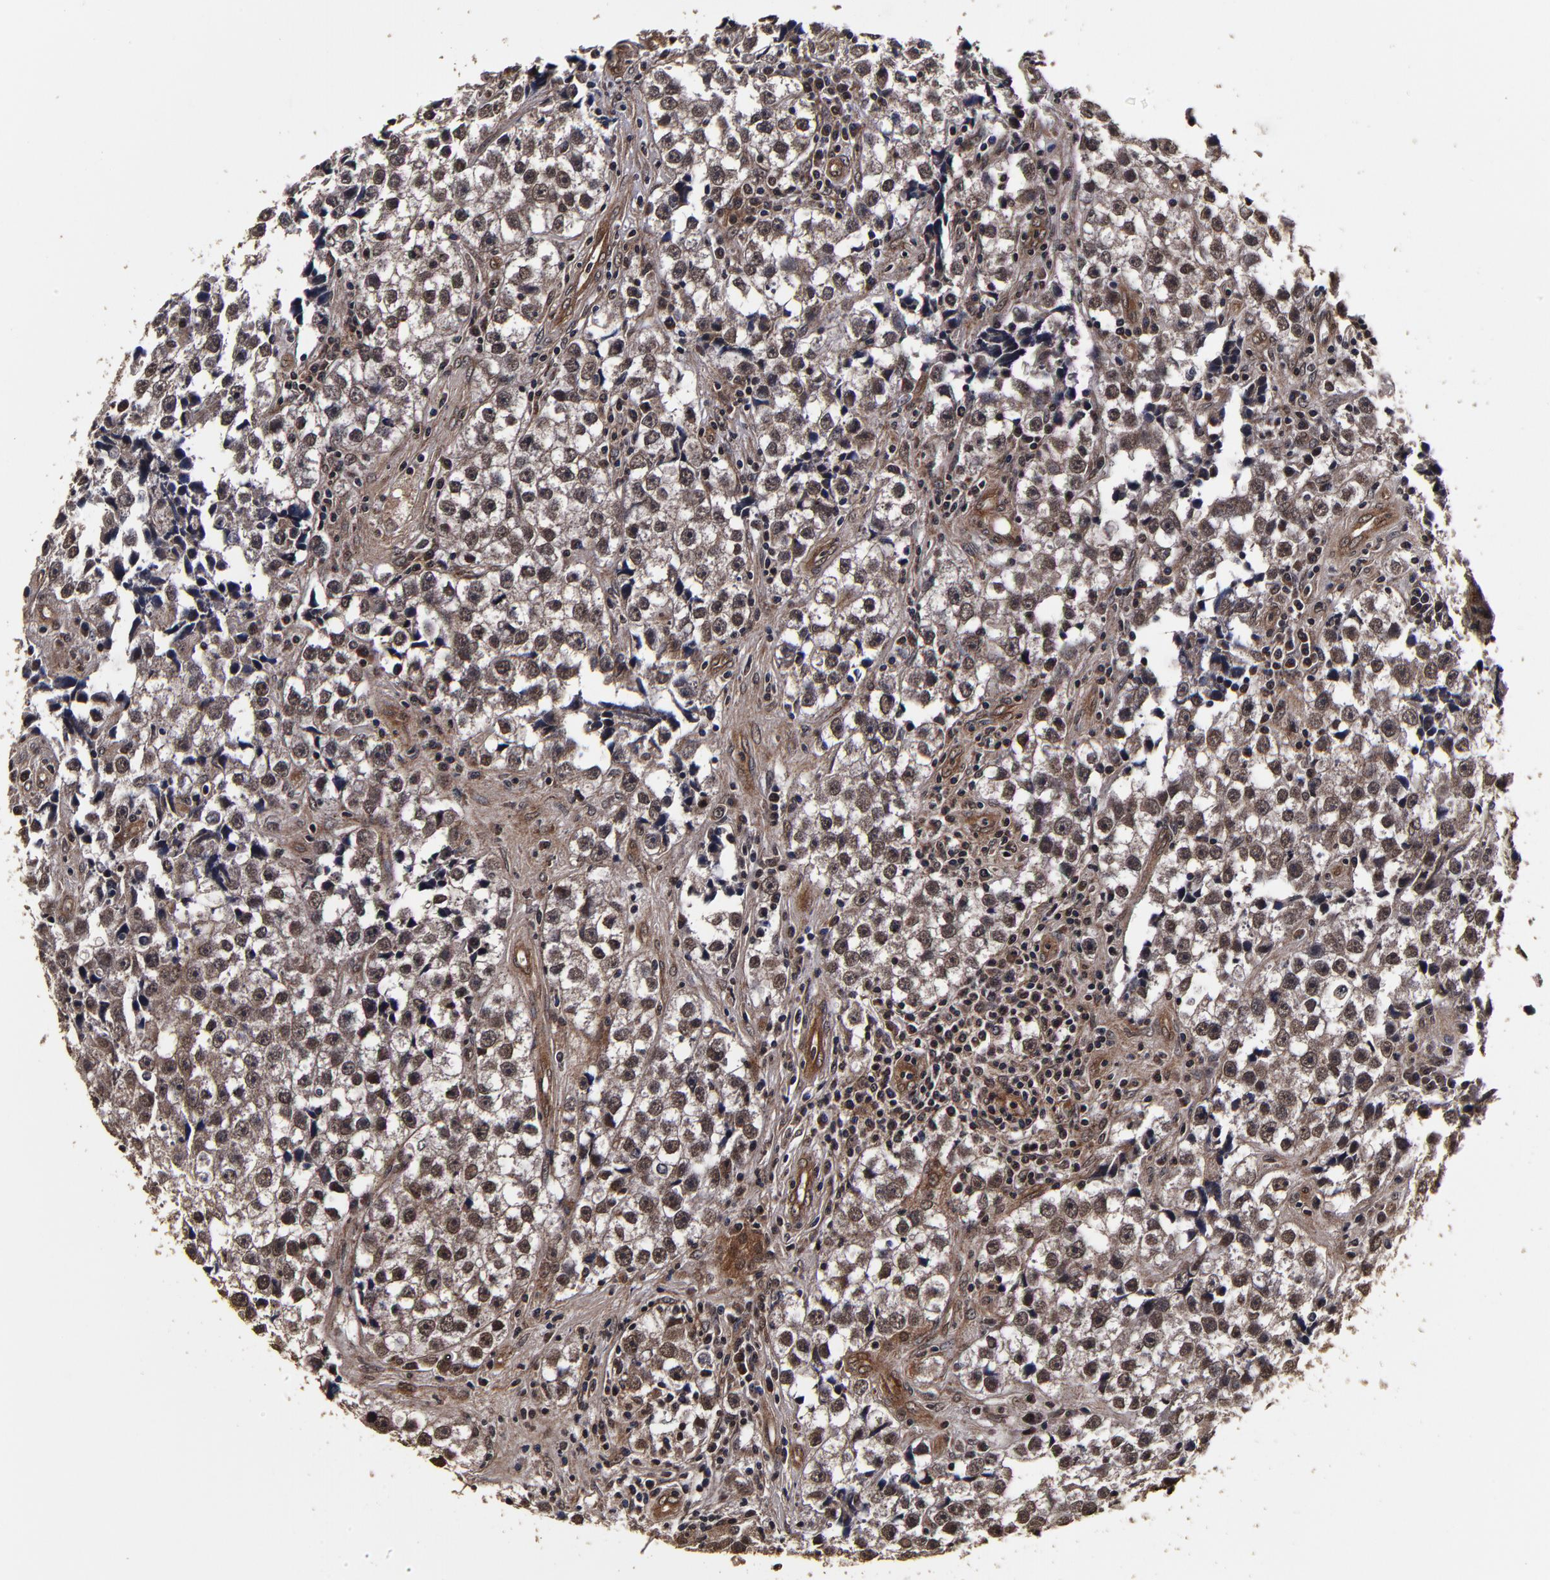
{"staining": {"intensity": "moderate", "quantity": ">75%", "location": "cytoplasmic/membranous,nuclear"}, "tissue": "testis cancer", "cell_type": "Tumor cells", "image_type": "cancer", "snomed": [{"axis": "morphology", "description": "Seminoma, NOS"}, {"axis": "topography", "description": "Testis"}], "caption": "Testis cancer was stained to show a protein in brown. There is medium levels of moderate cytoplasmic/membranous and nuclear expression in about >75% of tumor cells.", "gene": "MMP15", "patient": {"sex": "male", "age": 32}}